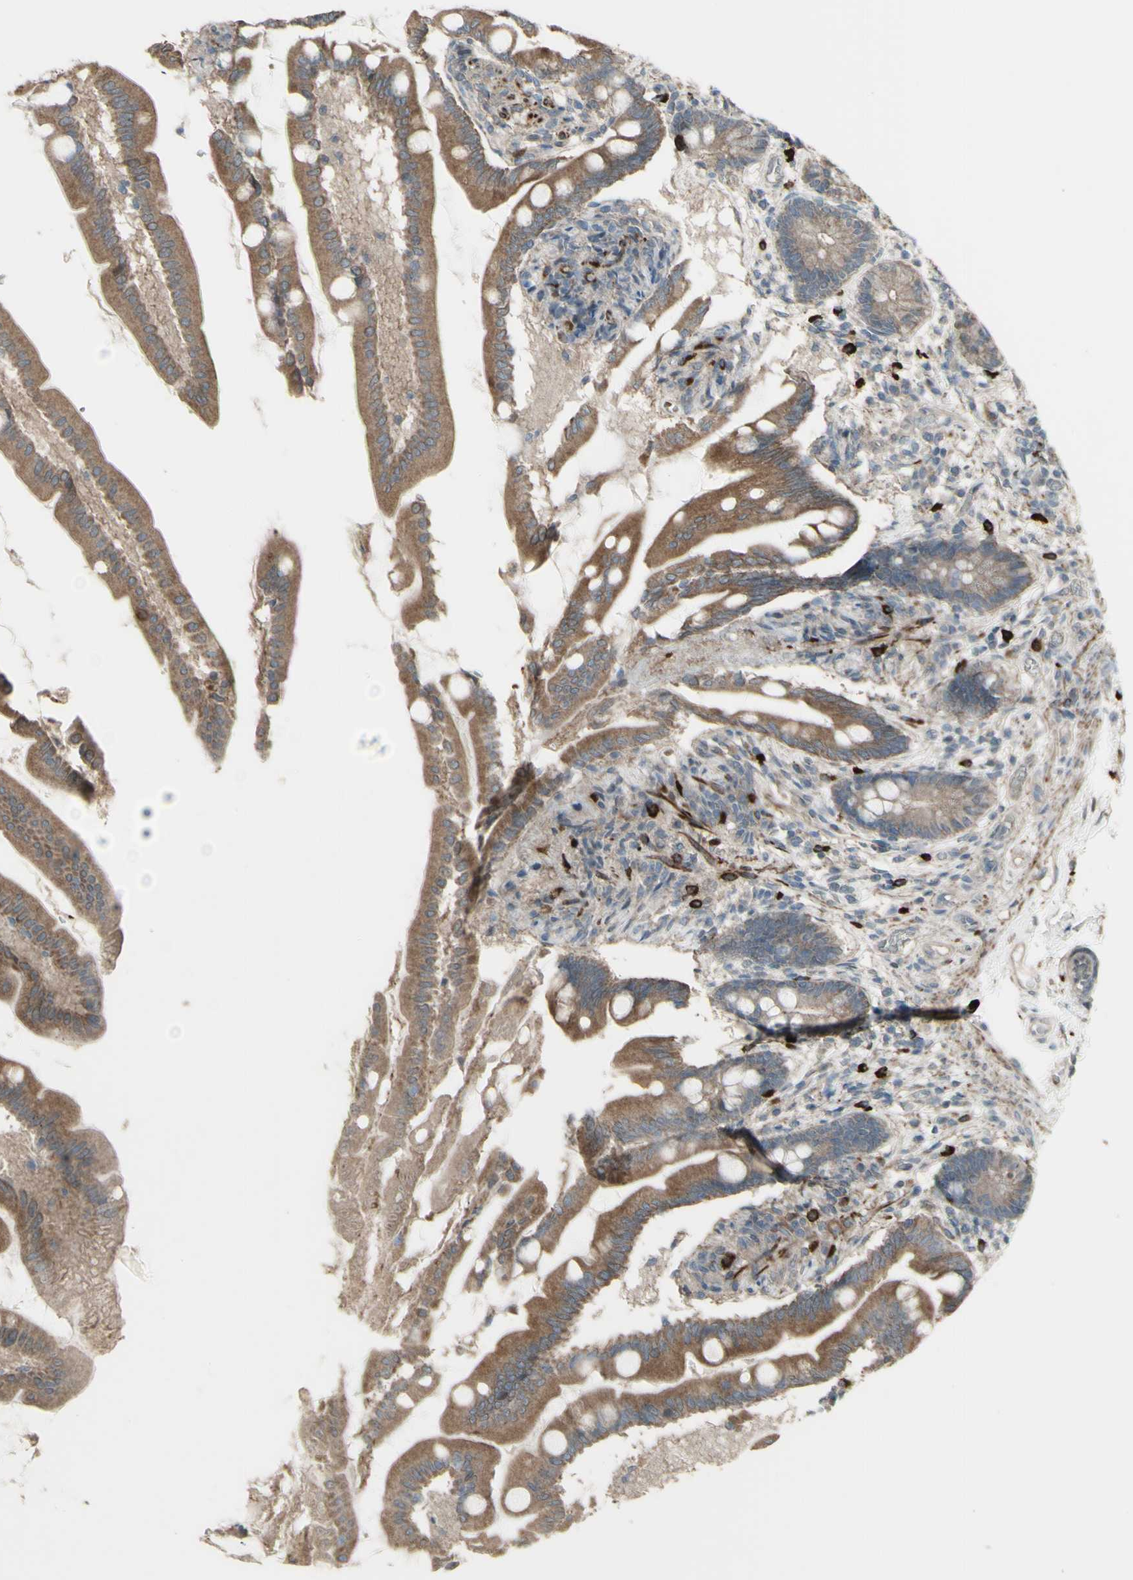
{"staining": {"intensity": "moderate", "quantity": ">75%", "location": "cytoplasmic/membranous"}, "tissue": "small intestine", "cell_type": "Glandular cells", "image_type": "normal", "snomed": [{"axis": "morphology", "description": "Normal tissue, NOS"}, {"axis": "topography", "description": "Small intestine"}], "caption": "DAB immunohistochemical staining of normal human small intestine demonstrates moderate cytoplasmic/membranous protein staining in approximately >75% of glandular cells.", "gene": "GRAMD1B", "patient": {"sex": "female", "age": 56}}